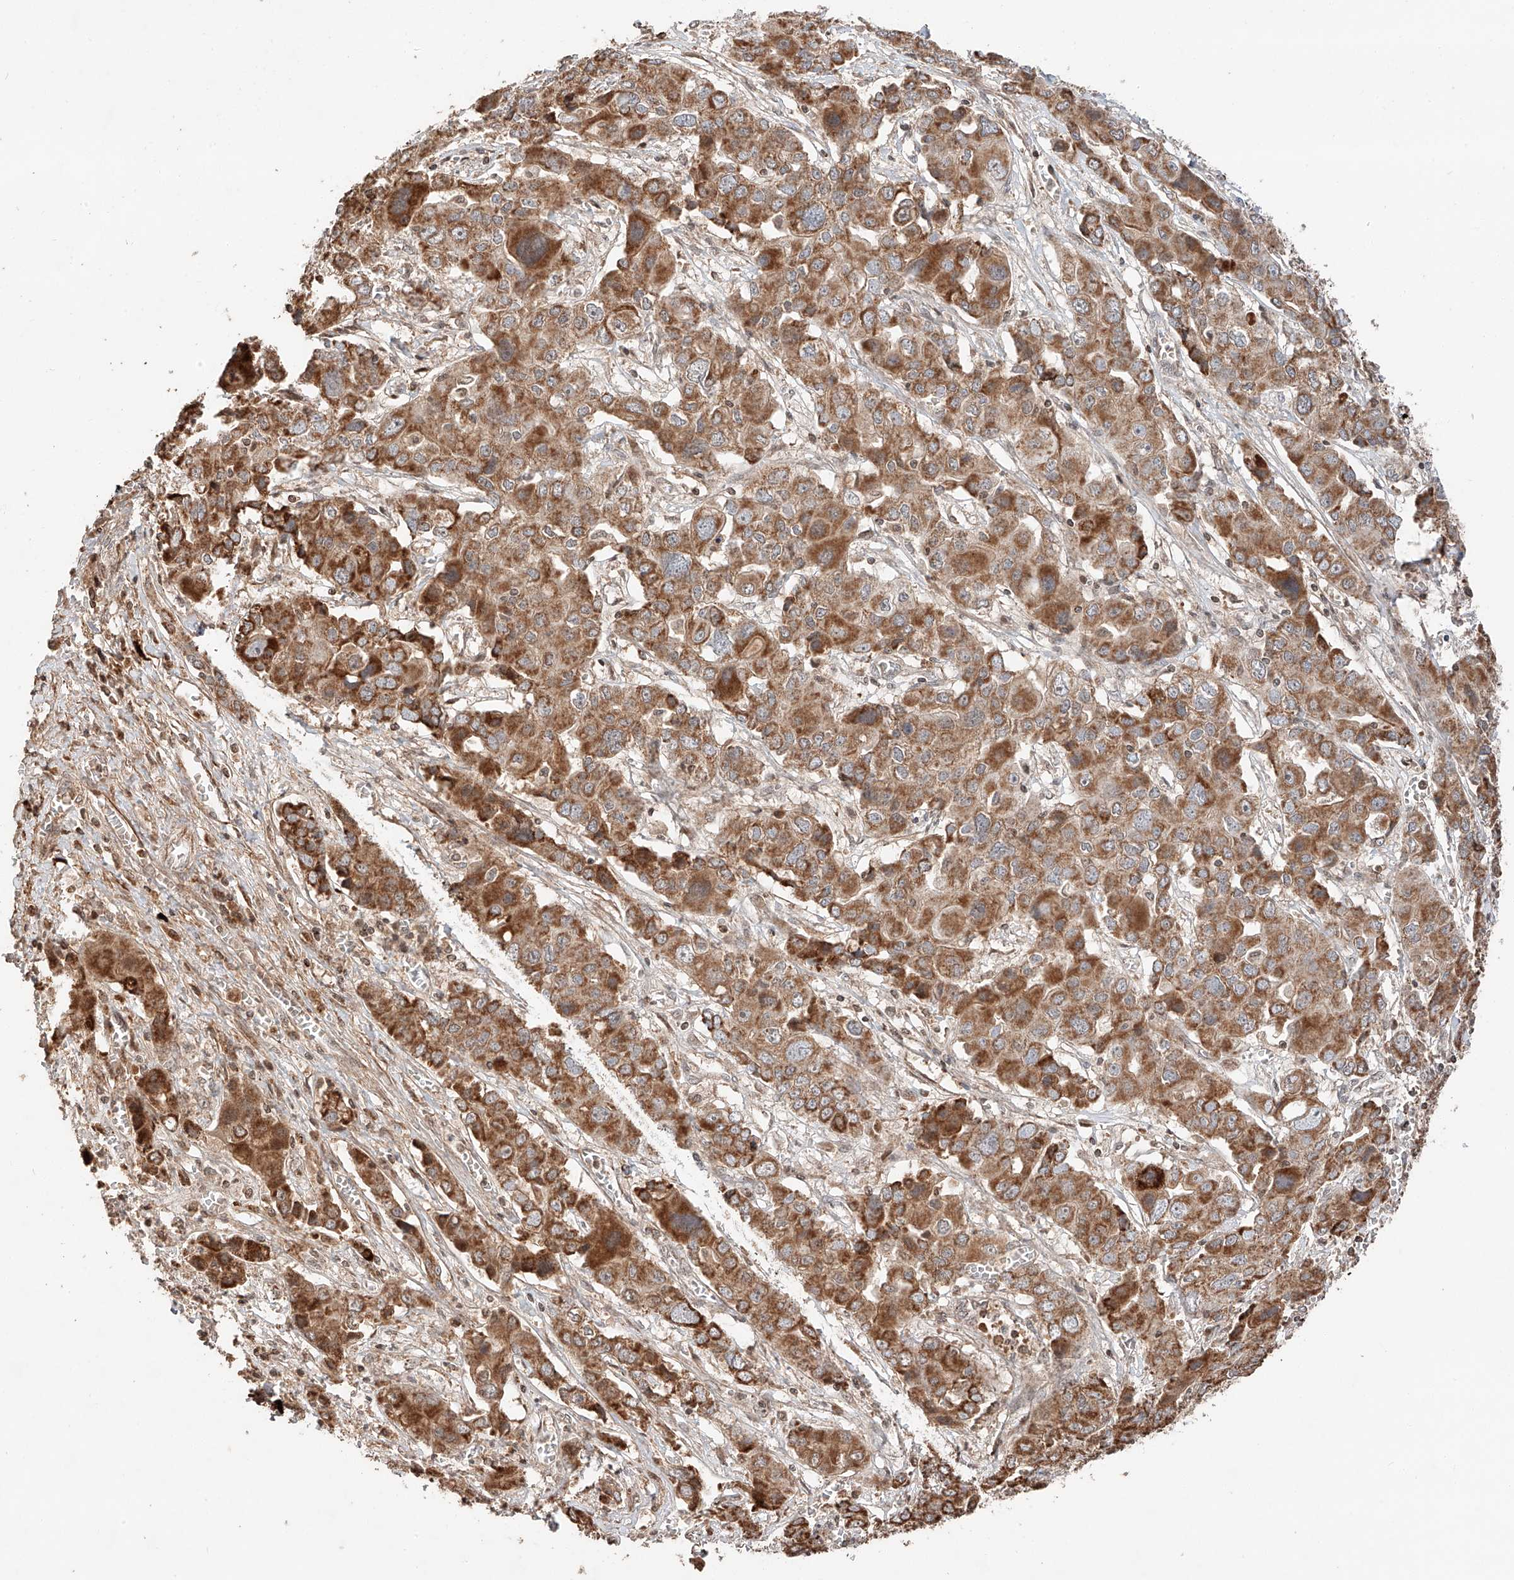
{"staining": {"intensity": "moderate", "quantity": ">75%", "location": "cytoplasmic/membranous"}, "tissue": "liver cancer", "cell_type": "Tumor cells", "image_type": "cancer", "snomed": [{"axis": "morphology", "description": "Cholangiocarcinoma"}, {"axis": "topography", "description": "Liver"}], "caption": "Tumor cells display moderate cytoplasmic/membranous positivity in about >75% of cells in liver cancer.", "gene": "ARHGAP33", "patient": {"sex": "male", "age": 67}}